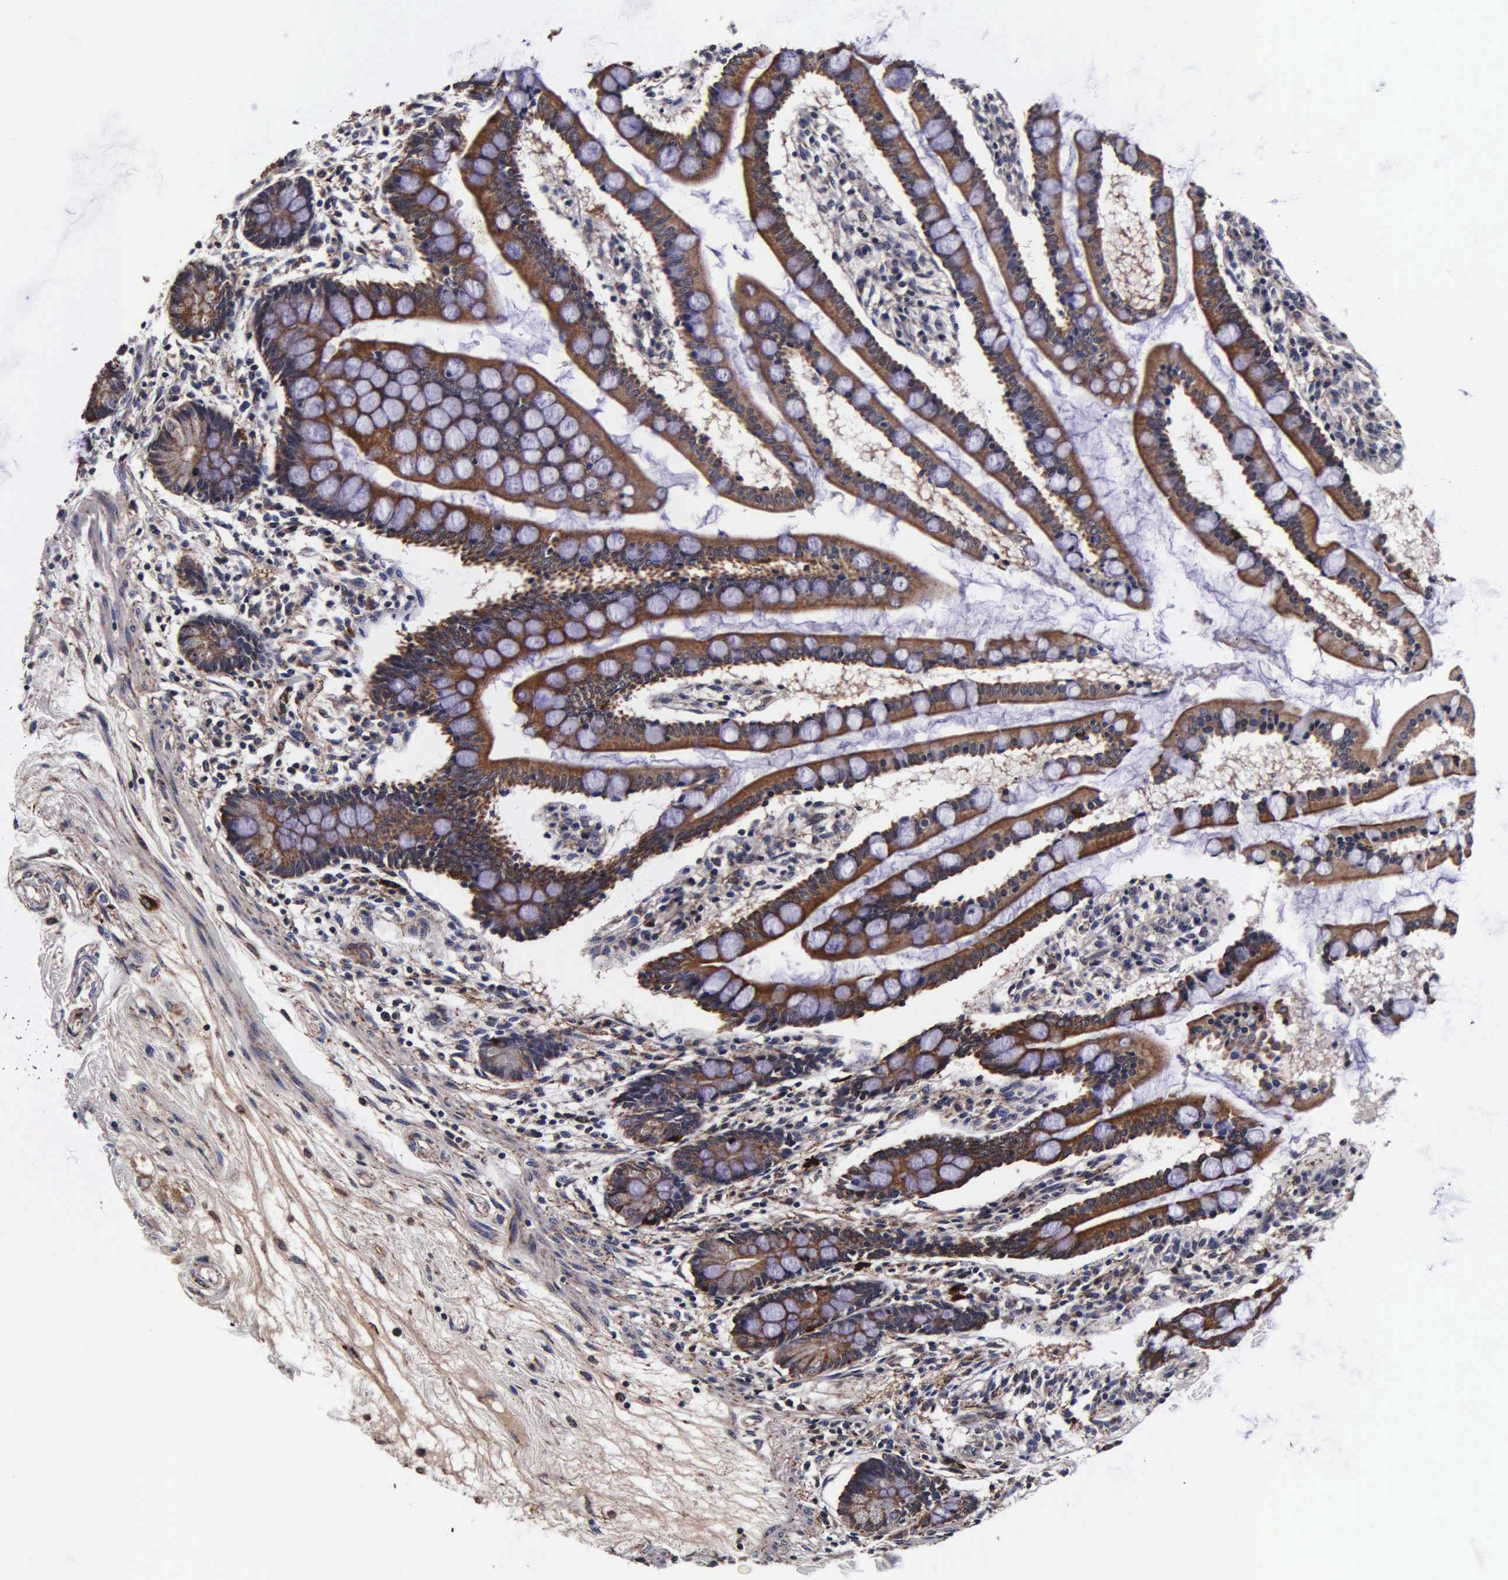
{"staining": {"intensity": "strong", "quantity": ">75%", "location": "cytoplasmic/membranous"}, "tissue": "small intestine", "cell_type": "Glandular cells", "image_type": "normal", "snomed": [{"axis": "morphology", "description": "Normal tissue, NOS"}, {"axis": "topography", "description": "Small intestine"}], "caption": "Immunohistochemical staining of unremarkable small intestine displays strong cytoplasmic/membranous protein positivity in about >75% of glandular cells.", "gene": "PSMA3", "patient": {"sex": "female", "age": 51}}